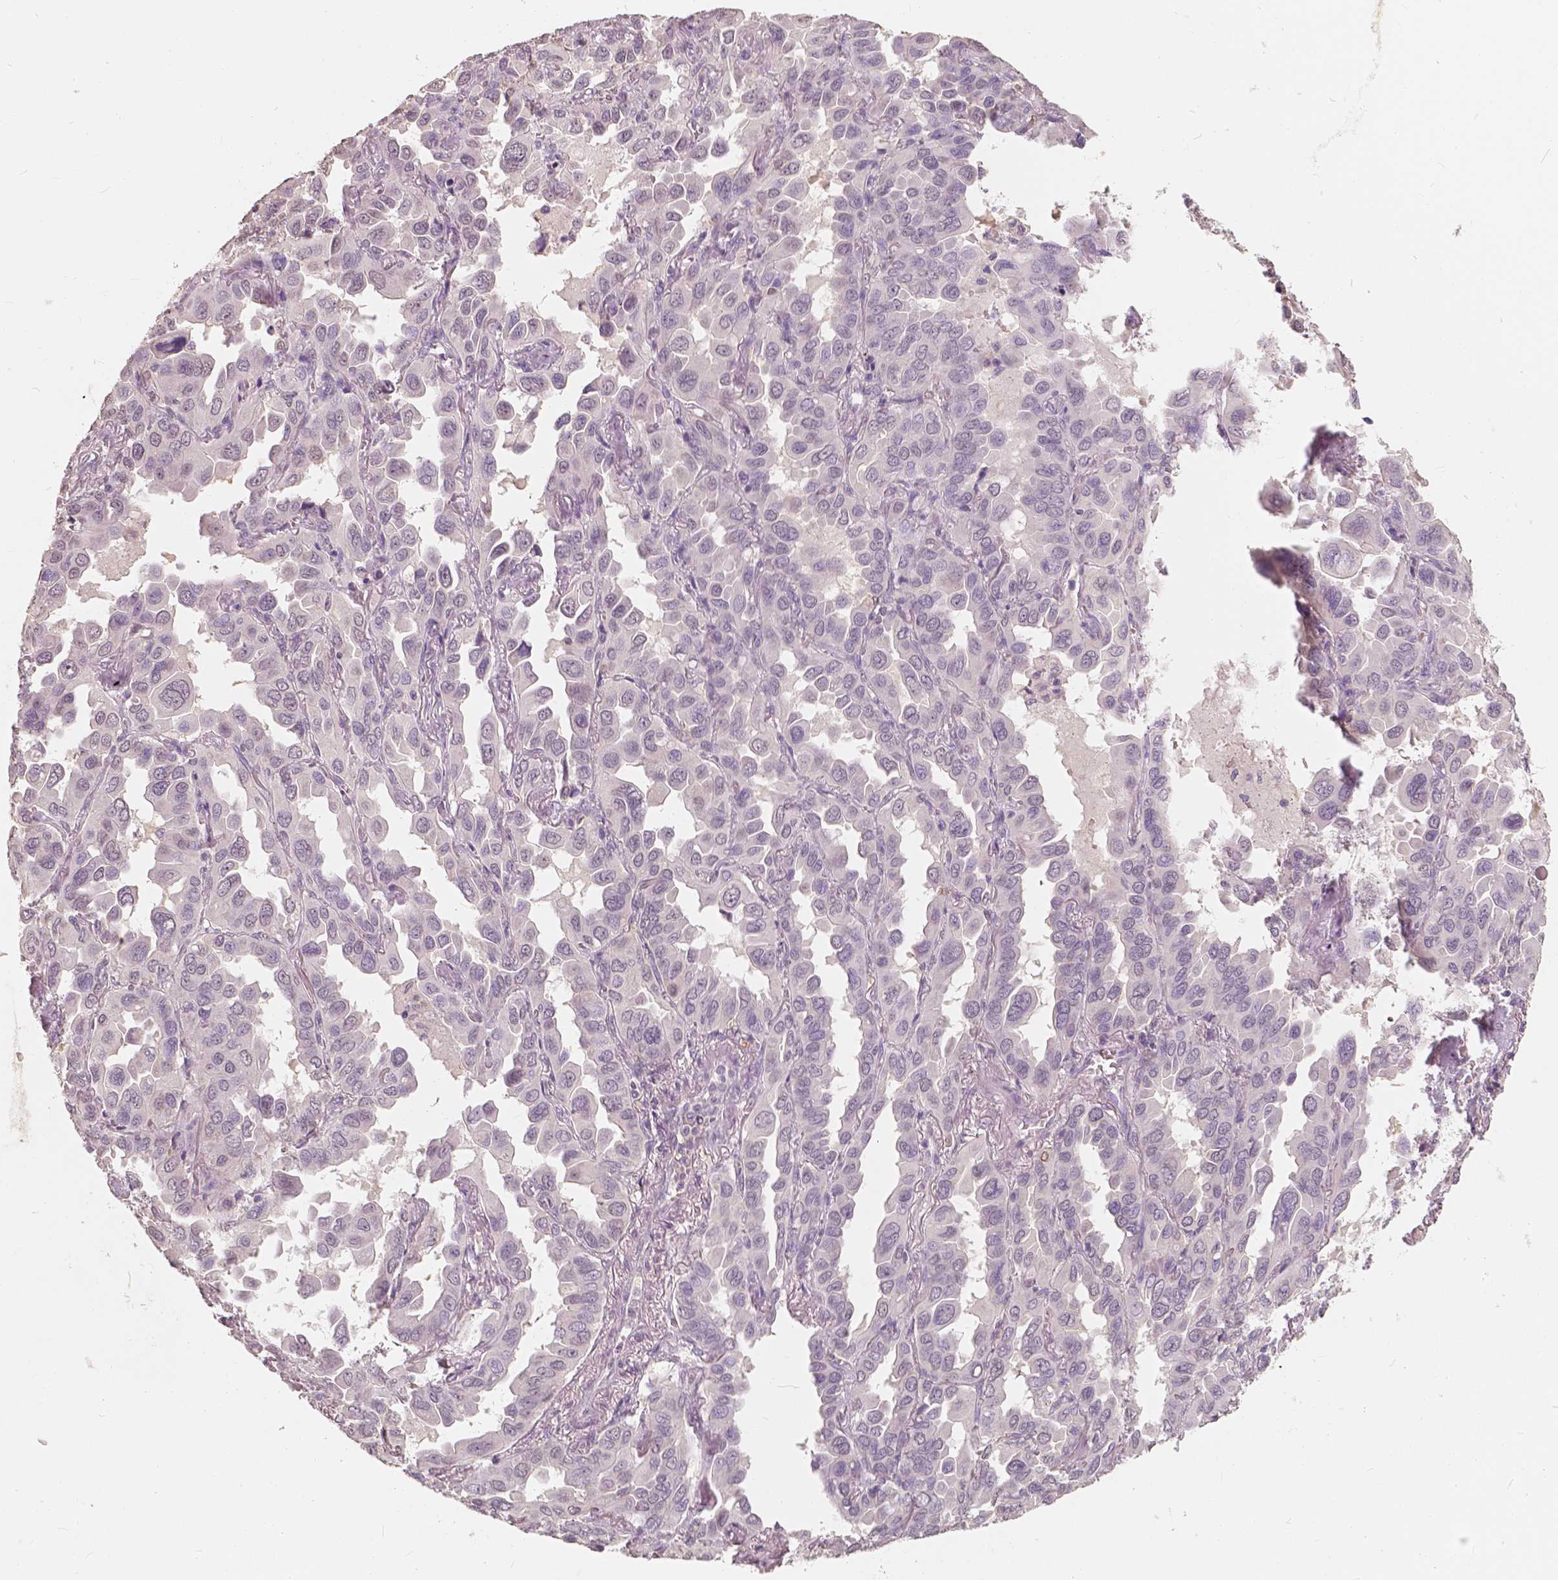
{"staining": {"intensity": "negative", "quantity": "none", "location": "none"}, "tissue": "lung cancer", "cell_type": "Tumor cells", "image_type": "cancer", "snomed": [{"axis": "morphology", "description": "Adenocarcinoma, NOS"}, {"axis": "topography", "description": "Lung"}], "caption": "This is a image of immunohistochemistry (IHC) staining of lung adenocarcinoma, which shows no expression in tumor cells. The staining was performed using DAB to visualize the protein expression in brown, while the nuclei were stained in blue with hematoxylin (Magnification: 20x).", "gene": "SAT2", "patient": {"sex": "male", "age": 64}}